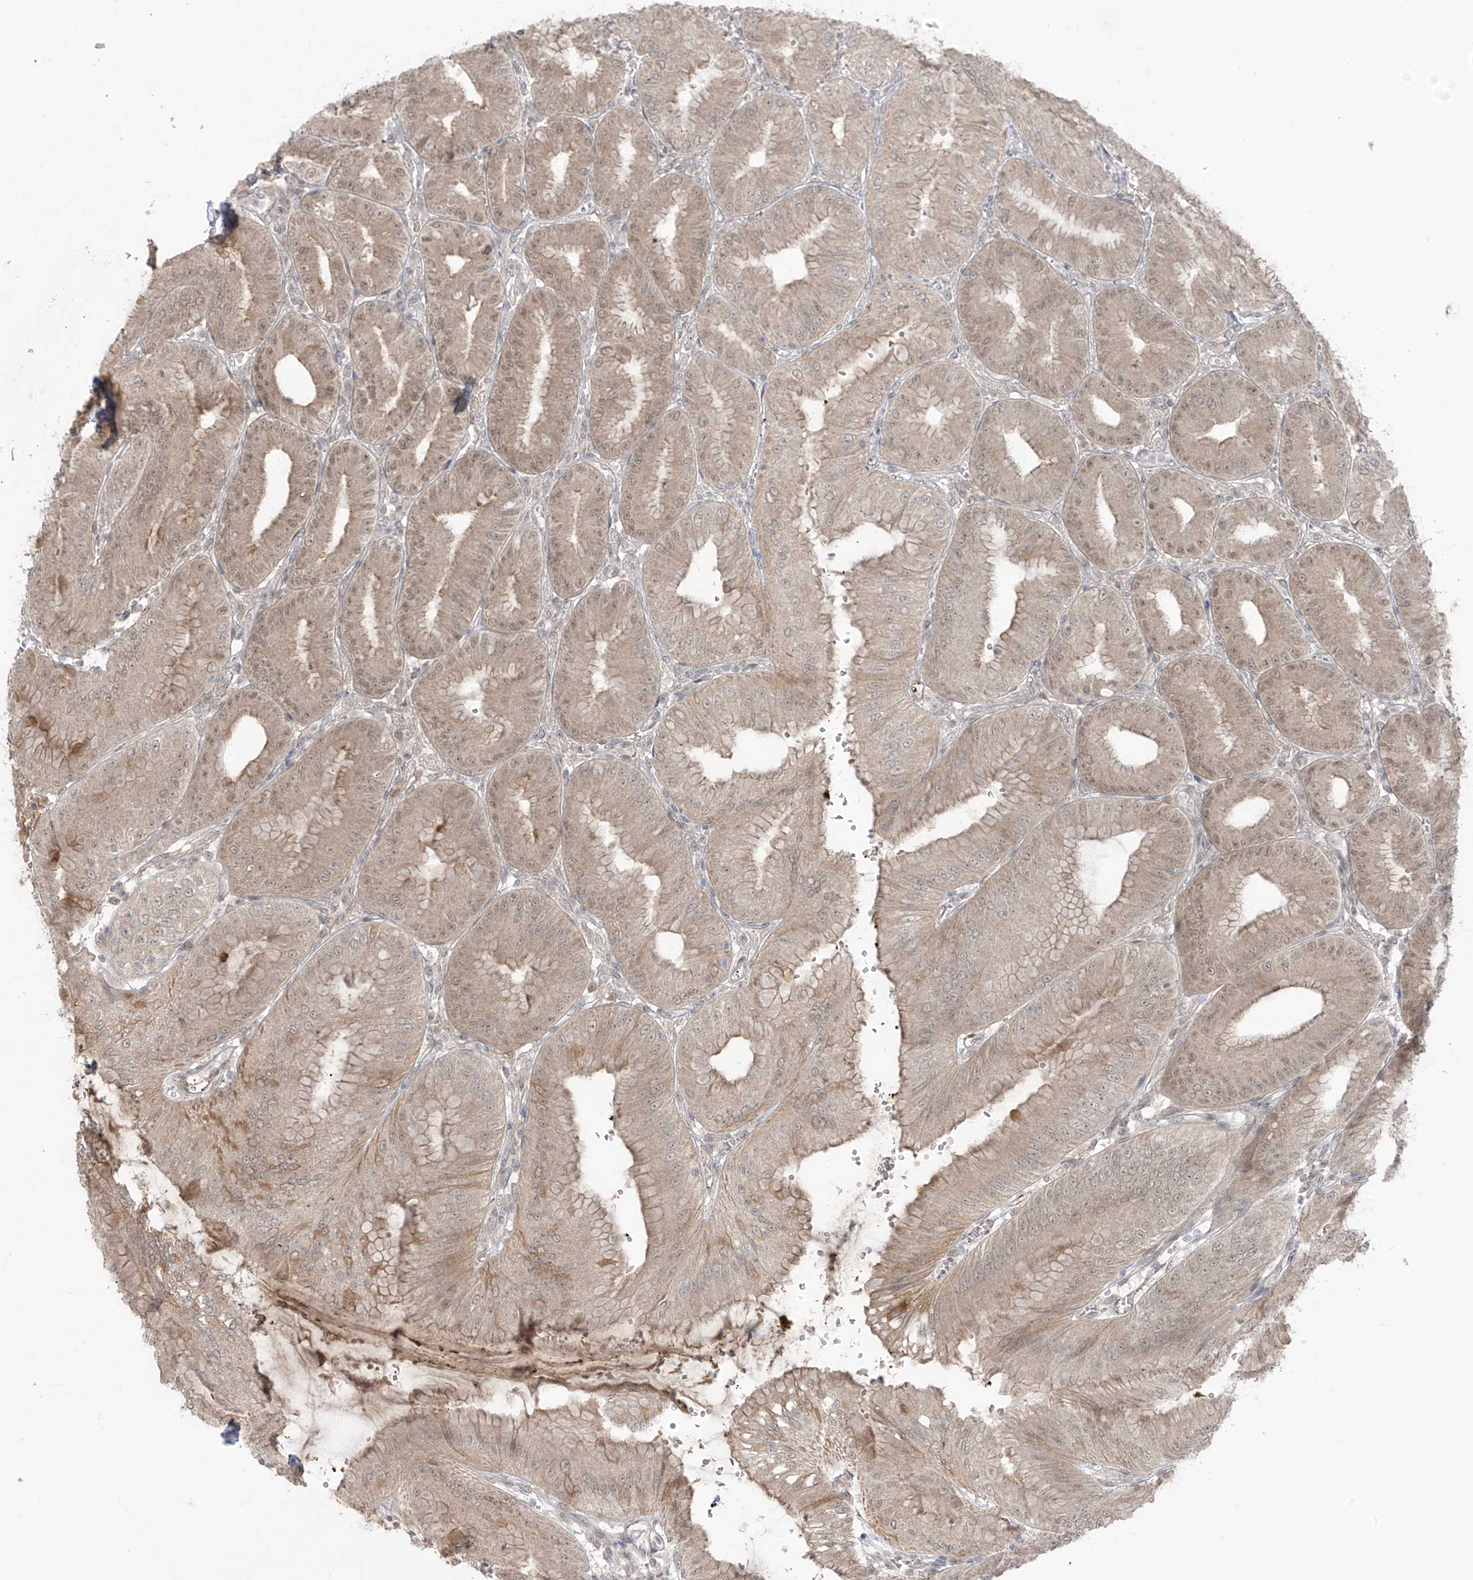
{"staining": {"intensity": "moderate", "quantity": ">75%", "location": "cytoplasmic/membranous,nuclear"}, "tissue": "stomach", "cell_type": "Glandular cells", "image_type": "normal", "snomed": [{"axis": "morphology", "description": "Normal tissue, NOS"}, {"axis": "topography", "description": "Stomach, lower"}], "caption": "This photomicrograph shows IHC staining of normal human stomach, with medium moderate cytoplasmic/membranous,nuclear staining in approximately >75% of glandular cells.", "gene": "OGT", "patient": {"sex": "male", "age": 71}}